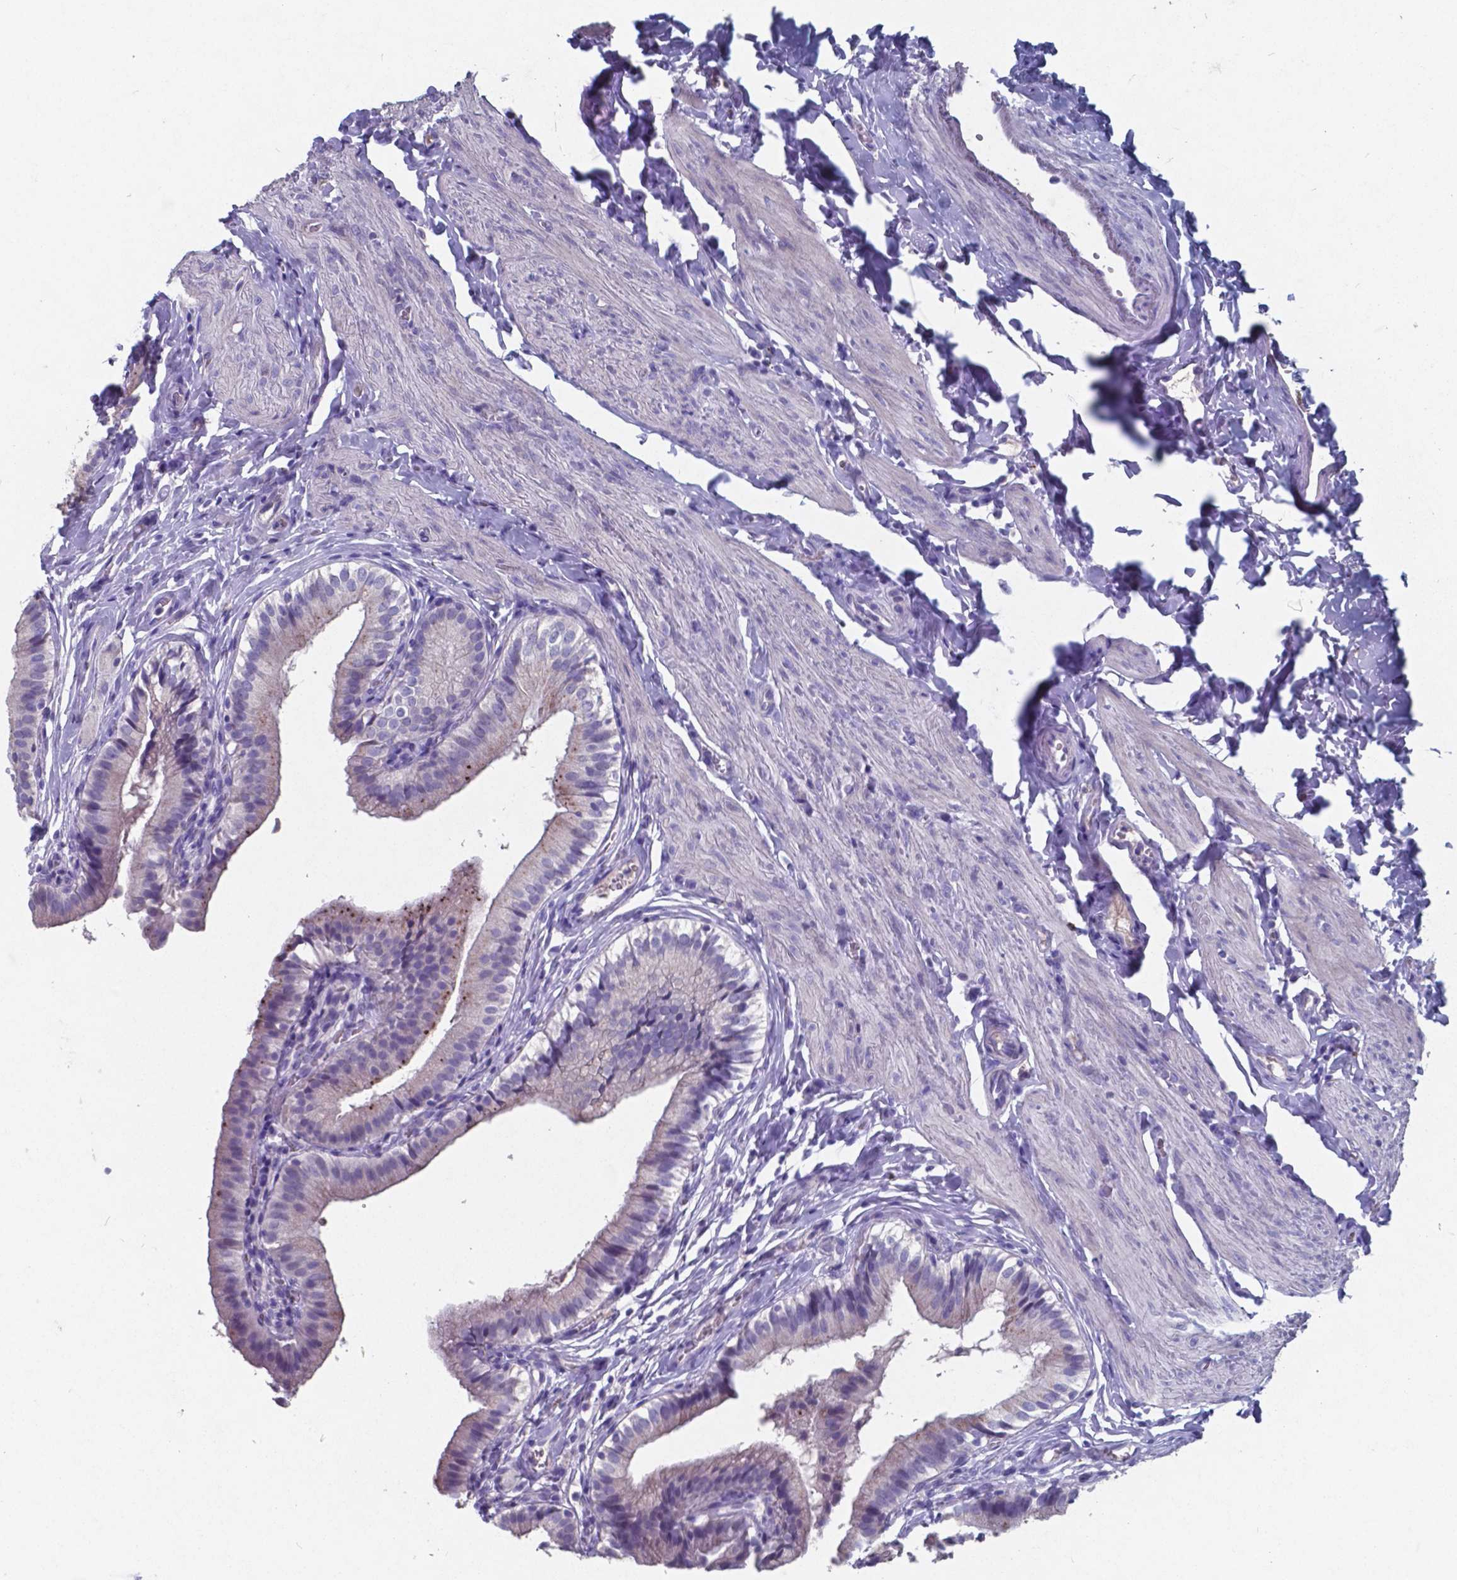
{"staining": {"intensity": "negative", "quantity": "none", "location": "none"}, "tissue": "gallbladder", "cell_type": "Glandular cells", "image_type": "normal", "snomed": [{"axis": "morphology", "description": "Normal tissue, NOS"}, {"axis": "topography", "description": "Gallbladder"}], "caption": "IHC micrograph of unremarkable gallbladder: human gallbladder stained with DAB reveals no significant protein staining in glandular cells.", "gene": "TTR", "patient": {"sex": "female", "age": 47}}